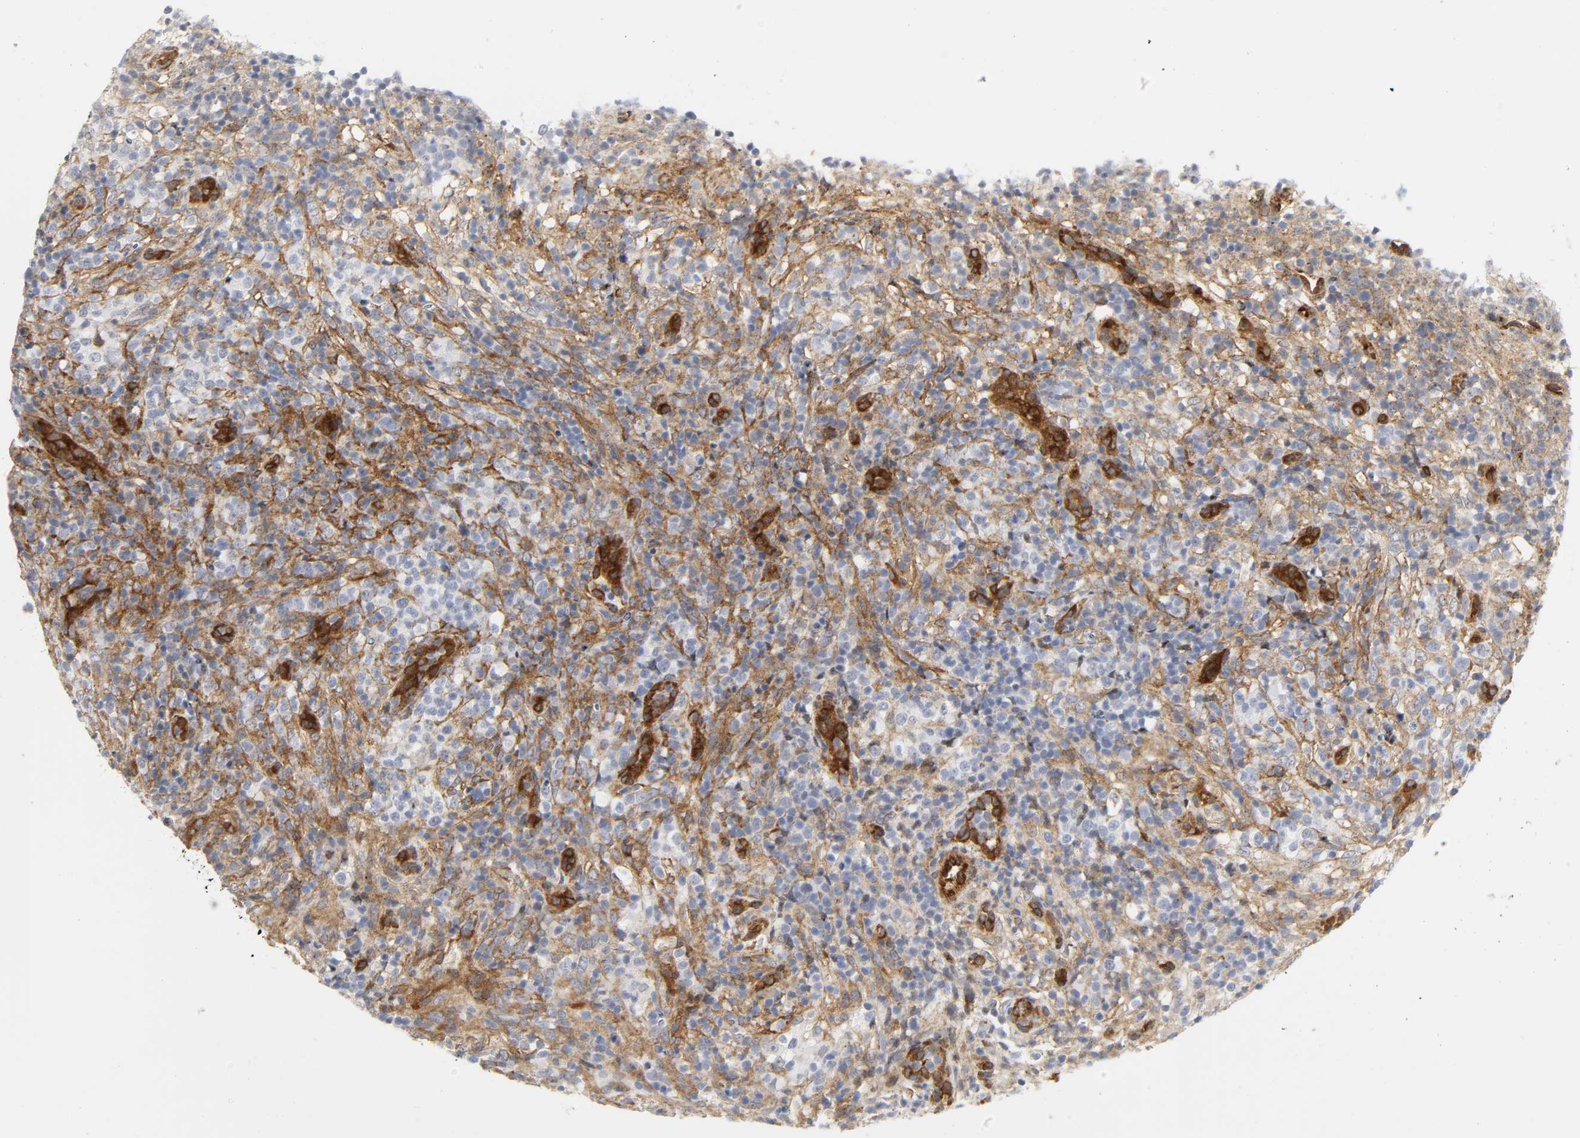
{"staining": {"intensity": "strong", "quantity": "25%-75%", "location": "cytoplasmic/membranous"}, "tissue": "lymphoma", "cell_type": "Tumor cells", "image_type": "cancer", "snomed": [{"axis": "morphology", "description": "Malignant lymphoma, non-Hodgkin's type, High grade"}, {"axis": "topography", "description": "Lymph node"}], "caption": "High-grade malignant lymphoma, non-Hodgkin's type stained with DAB (3,3'-diaminobenzidine) immunohistochemistry reveals high levels of strong cytoplasmic/membranous positivity in about 25%-75% of tumor cells. (Stains: DAB in brown, nuclei in blue, Microscopy: brightfield microscopy at high magnification).", "gene": "DOCK1", "patient": {"sex": "female", "age": 76}}